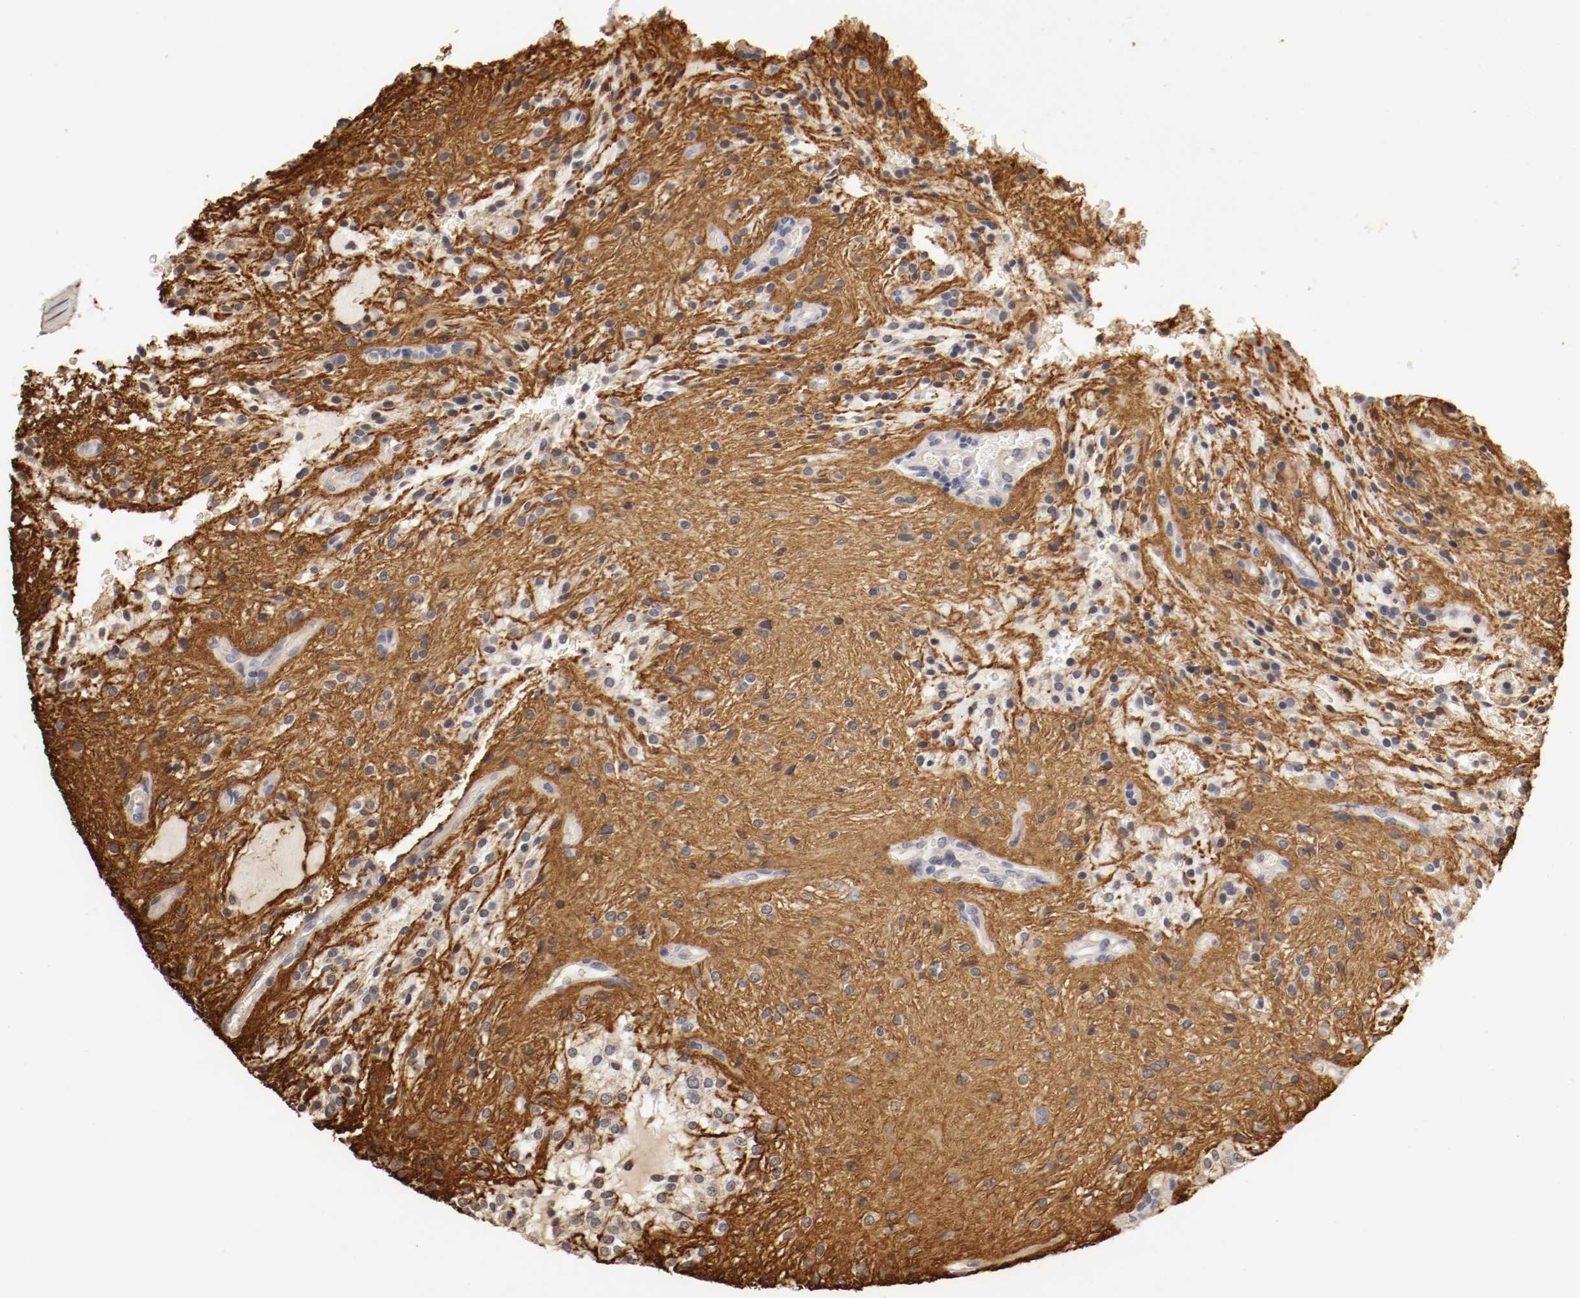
{"staining": {"intensity": "weak", "quantity": "<25%", "location": "cytoplasmic/membranous"}, "tissue": "glioma", "cell_type": "Tumor cells", "image_type": "cancer", "snomed": [{"axis": "morphology", "description": "Glioma, malignant, NOS"}, {"axis": "topography", "description": "Cerebellum"}], "caption": "A photomicrograph of human glioma is negative for staining in tumor cells.", "gene": "TNFRSF1B", "patient": {"sex": "female", "age": 10}}